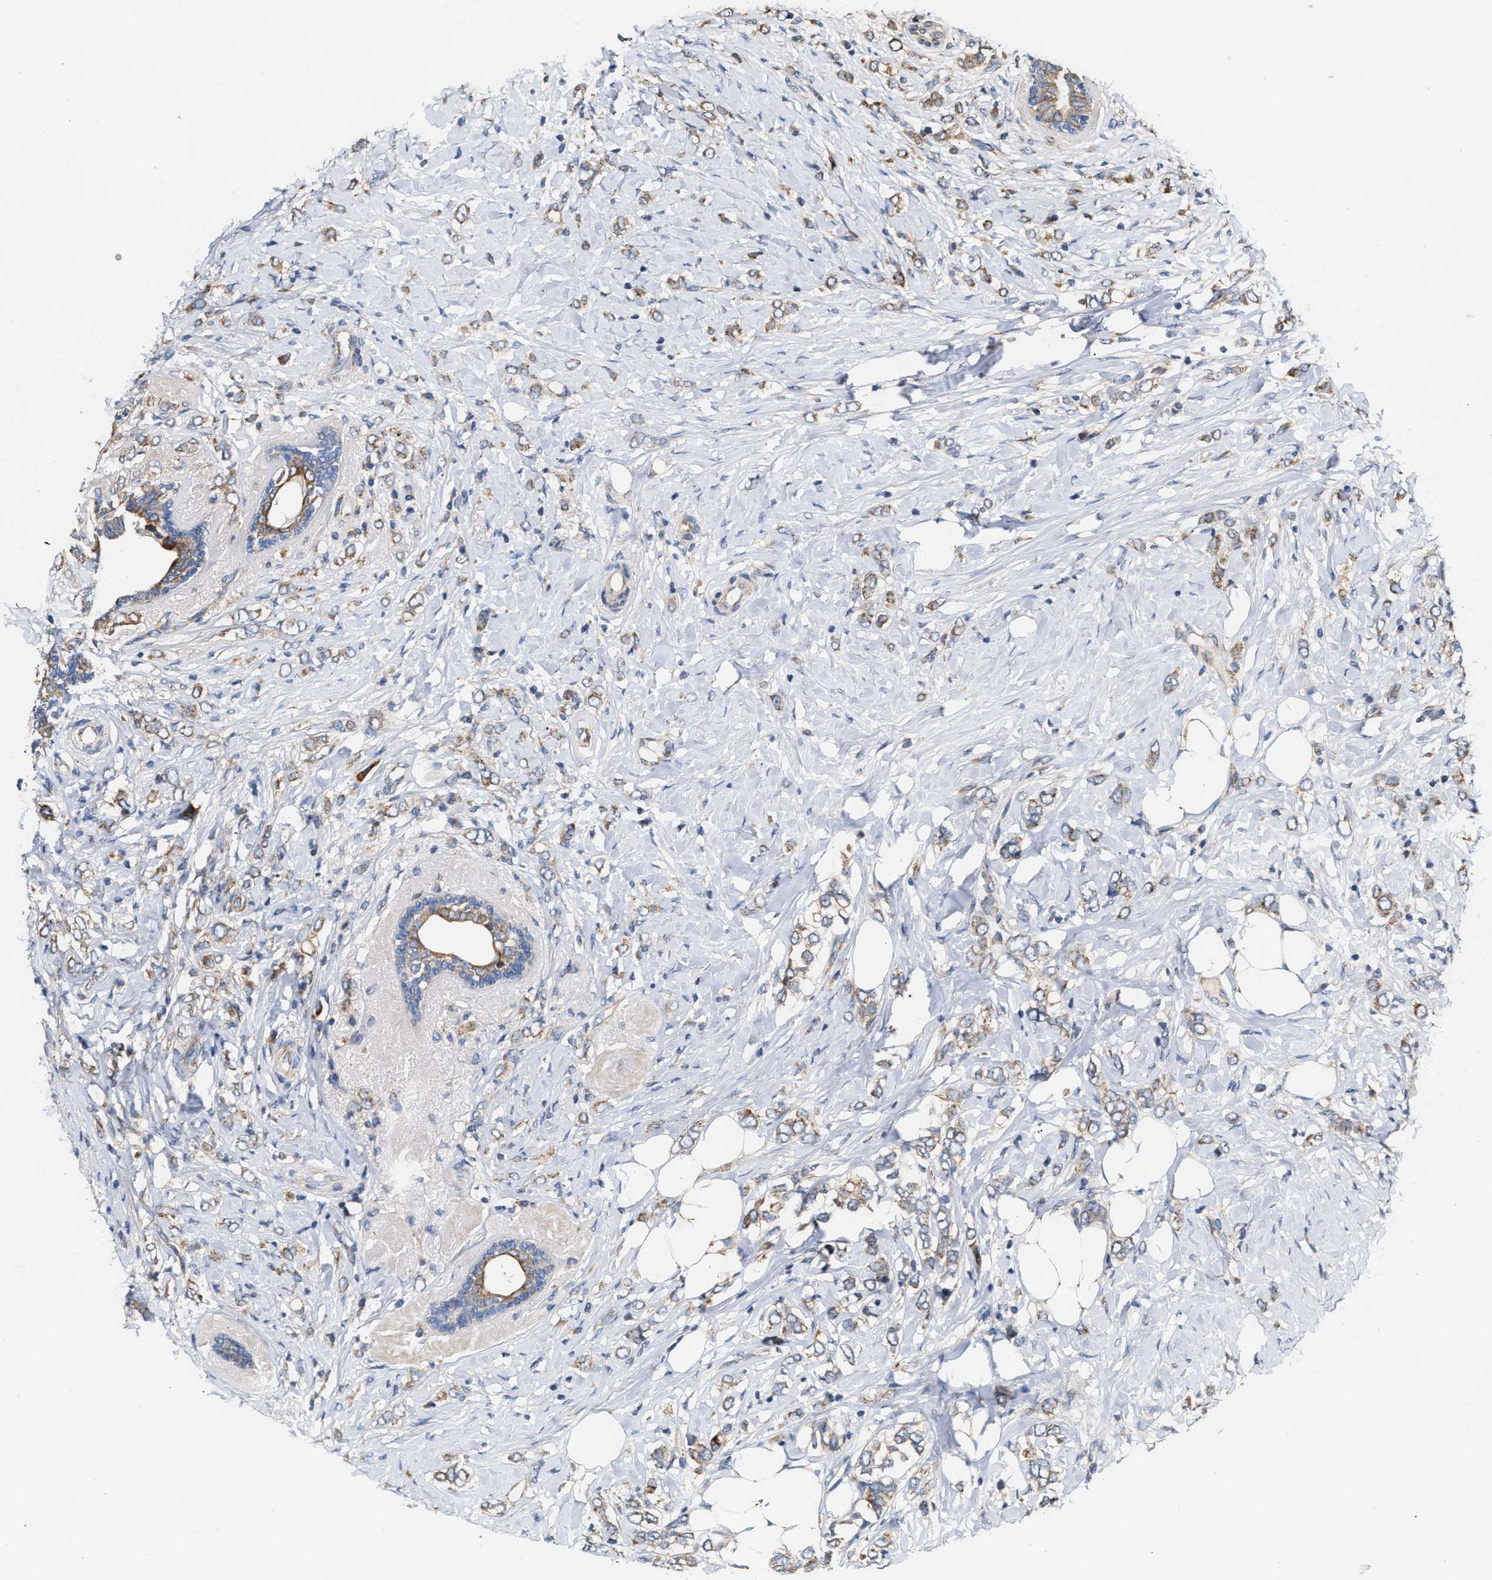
{"staining": {"intensity": "moderate", "quantity": ">75%", "location": "cytoplasmic/membranous"}, "tissue": "breast cancer", "cell_type": "Tumor cells", "image_type": "cancer", "snomed": [{"axis": "morphology", "description": "Normal tissue, NOS"}, {"axis": "morphology", "description": "Lobular carcinoma"}, {"axis": "topography", "description": "Breast"}], "caption": "Human lobular carcinoma (breast) stained with a brown dye exhibits moderate cytoplasmic/membranous positive positivity in approximately >75% of tumor cells.", "gene": "MALSU1", "patient": {"sex": "female", "age": 47}}